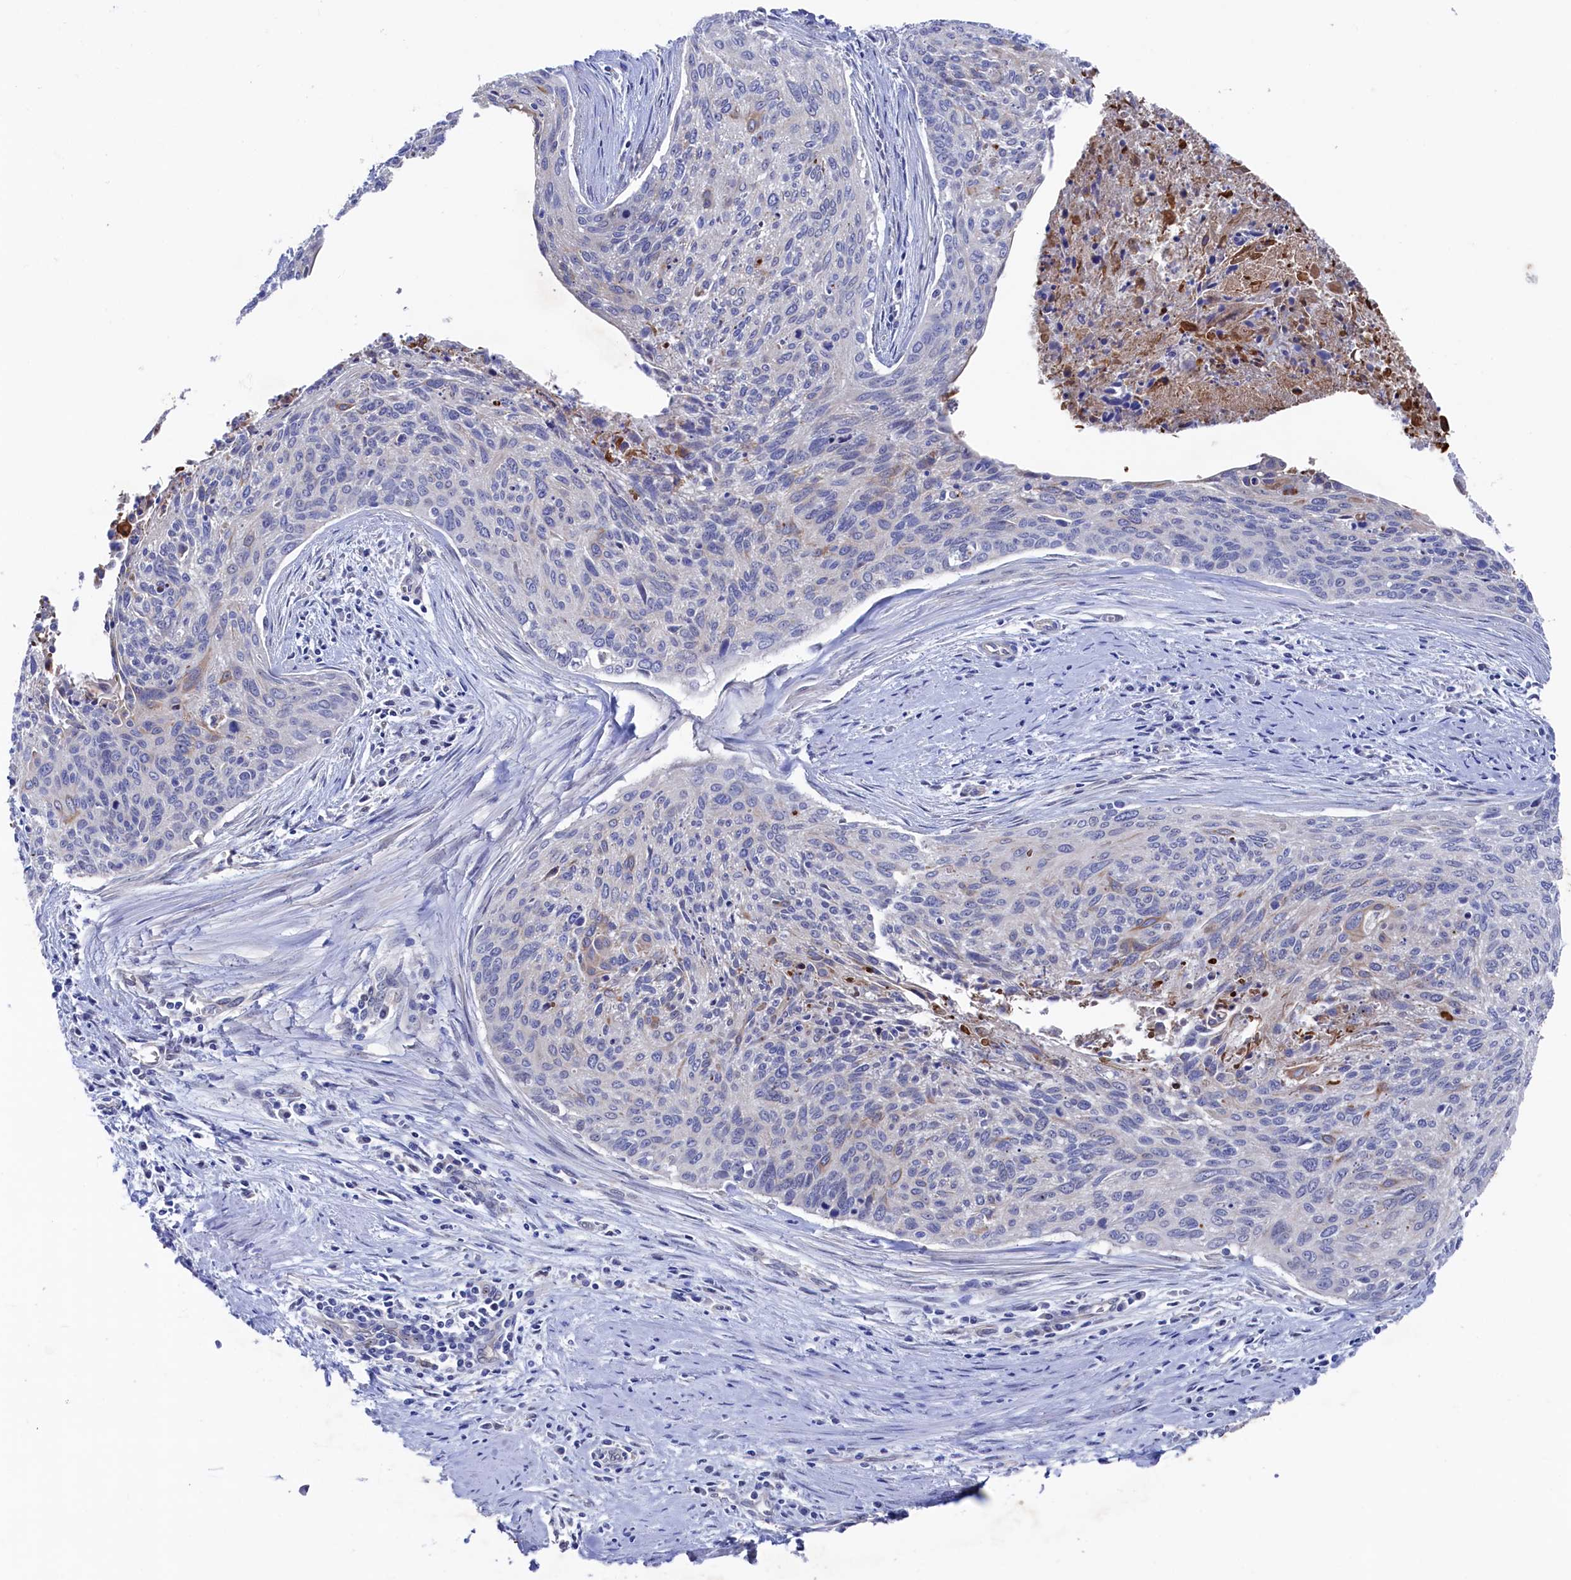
{"staining": {"intensity": "negative", "quantity": "none", "location": "none"}, "tissue": "cervical cancer", "cell_type": "Tumor cells", "image_type": "cancer", "snomed": [{"axis": "morphology", "description": "Squamous cell carcinoma, NOS"}, {"axis": "topography", "description": "Cervix"}], "caption": "There is no significant positivity in tumor cells of cervical squamous cell carcinoma.", "gene": "RNH1", "patient": {"sex": "female", "age": 55}}